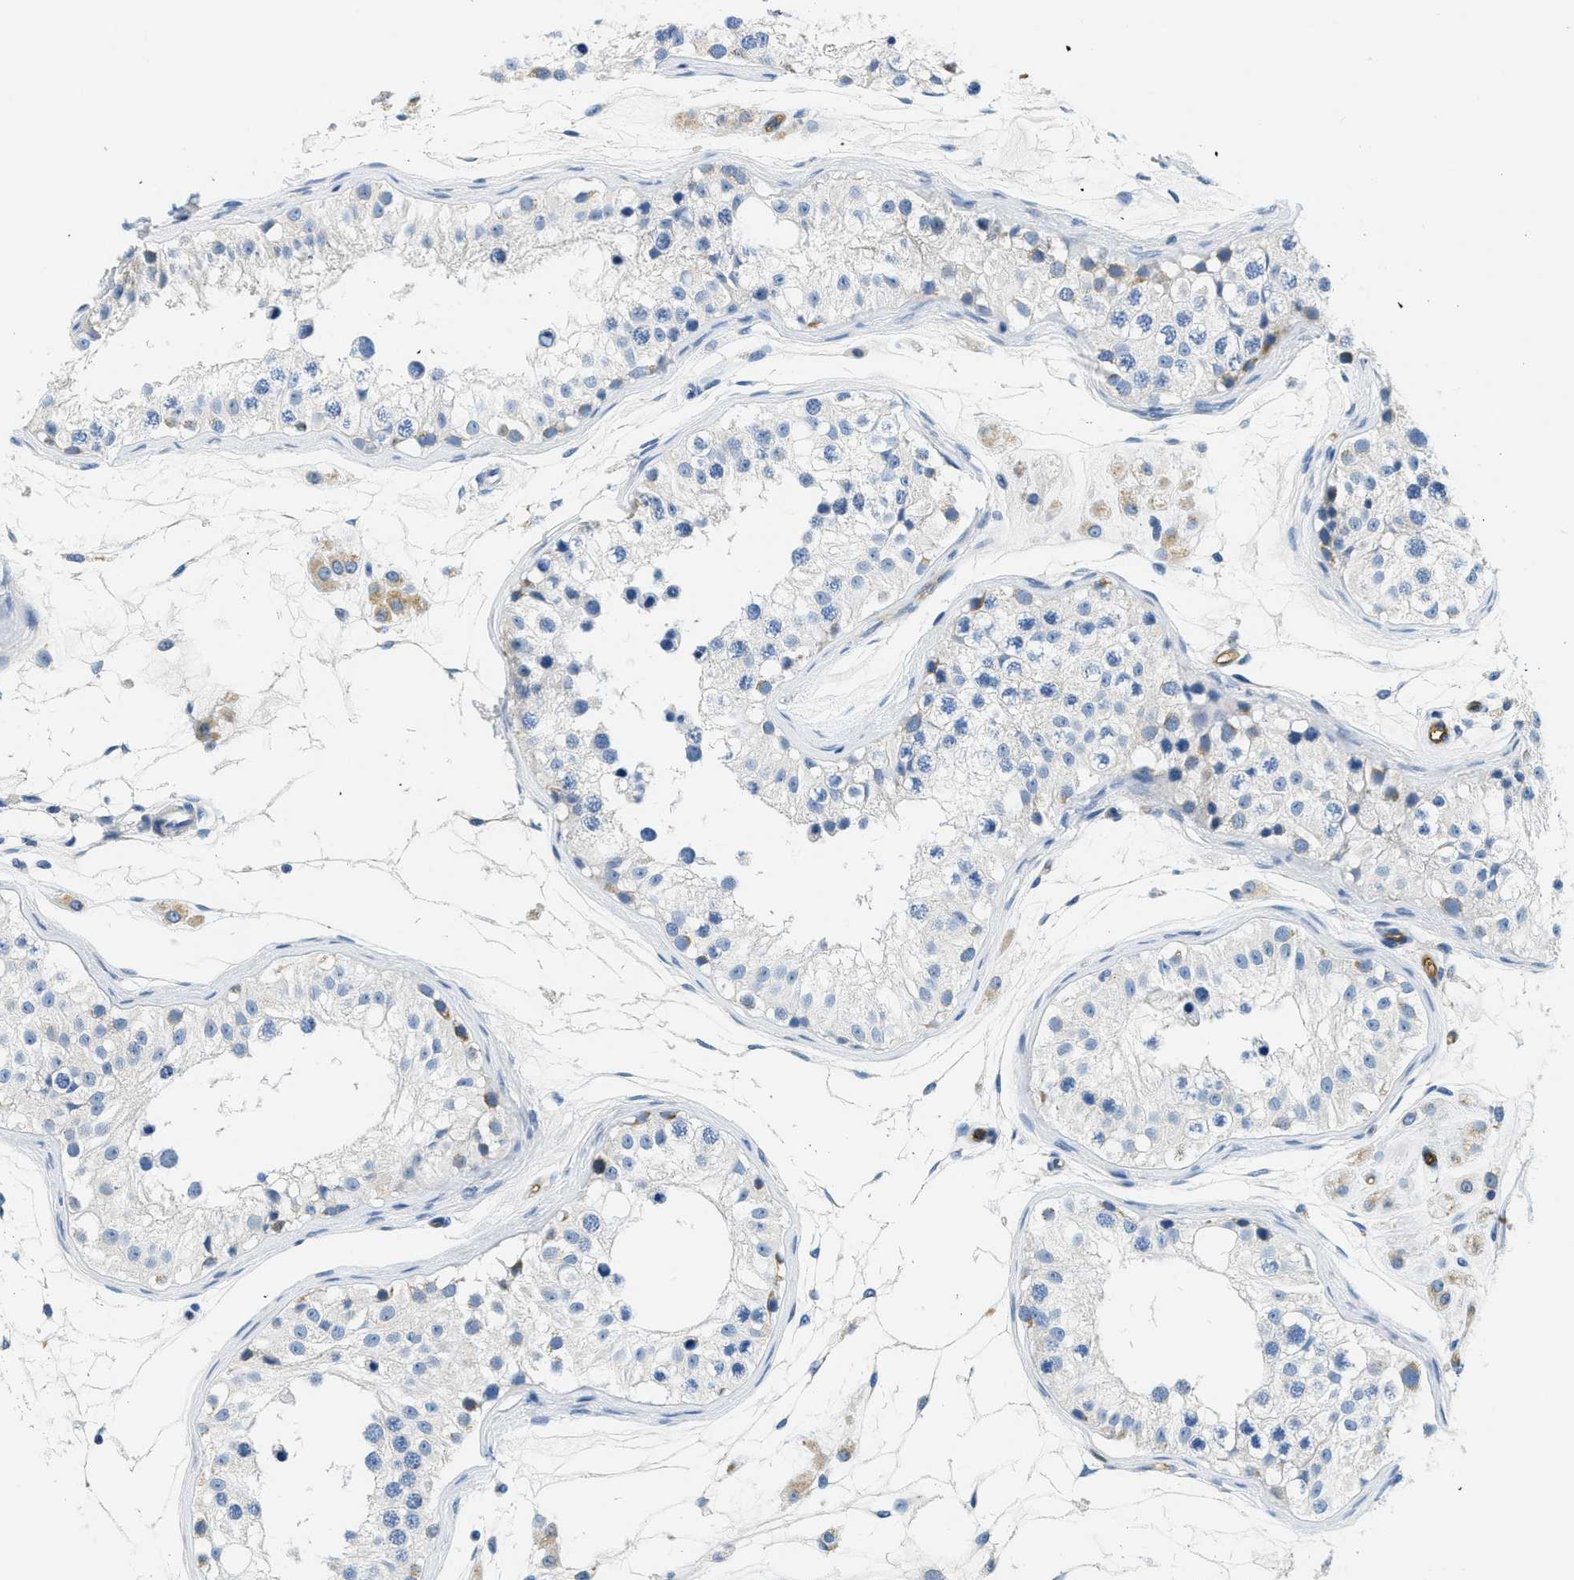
{"staining": {"intensity": "negative", "quantity": "none", "location": "none"}, "tissue": "testis", "cell_type": "Cells in seminiferous ducts", "image_type": "normal", "snomed": [{"axis": "morphology", "description": "Normal tissue, NOS"}, {"axis": "morphology", "description": "Adenocarcinoma, metastatic, NOS"}, {"axis": "topography", "description": "Testis"}], "caption": "A high-resolution photomicrograph shows immunohistochemistry staining of normal testis, which reveals no significant expression in cells in seminiferous ducts. (Stains: DAB (3,3'-diaminobenzidine) IHC with hematoxylin counter stain, Microscopy: brightfield microscopy at high magnification).", "gene": "CA4", "patient": {"sex": "male", "age": 26}}